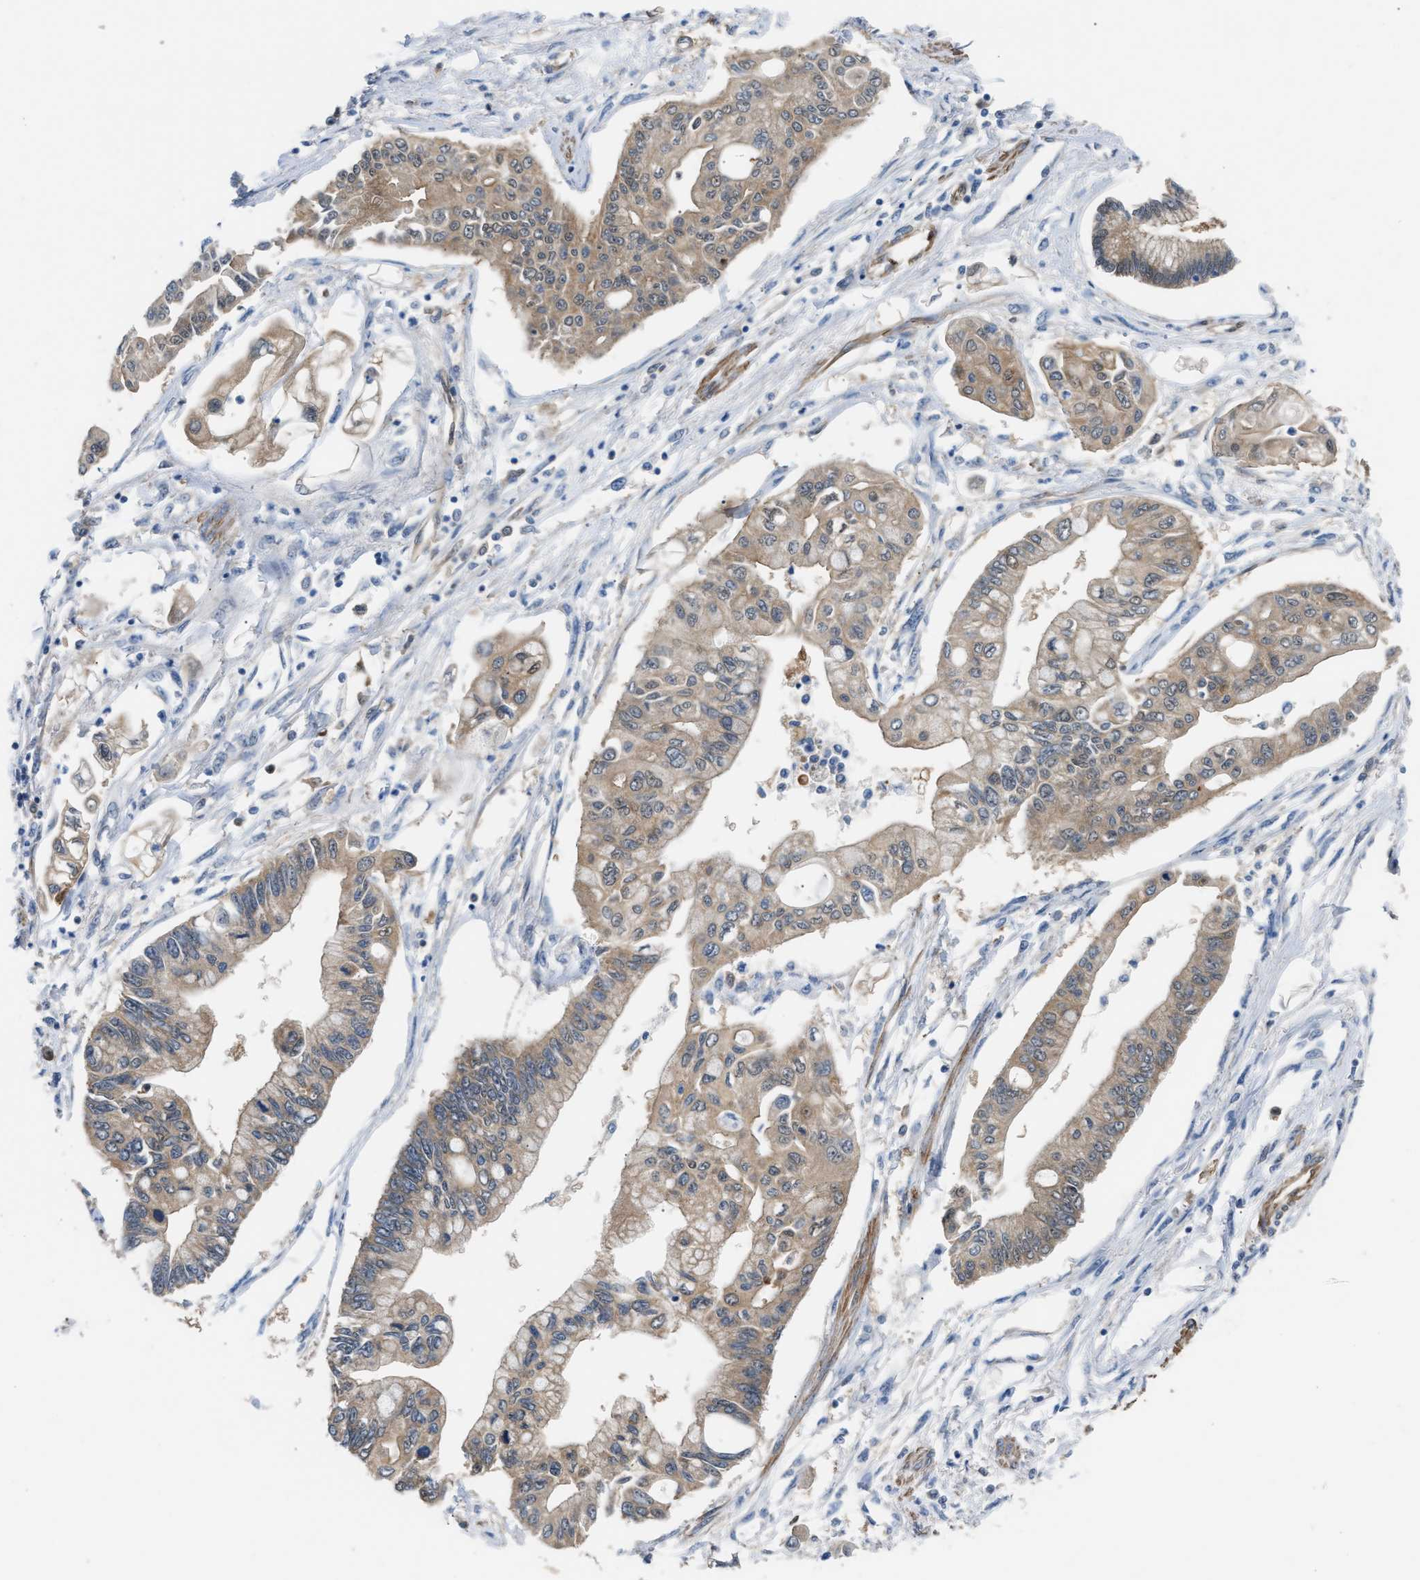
{"staining": {"intensity": "weak", "quantity": ">75%", "location": "cytoplasmic/membranous"}, "tissue": "pancreatic cancer", "cell_type": "Tumor cells", "image_type": "cancer", "snomed": [{"axis": "morphology", "description": "Adenocarcinoma, NOS"}, {"axis": "topography", "description": "Pancreas"}], "caption": "Protein expression analysis of pancreatic cancer reveals weak cytoplasmic/membranous staining in approximately >75% of tumor cells.", "gene": "PPA1", "patient": {"sex": "female", "age": 77}}